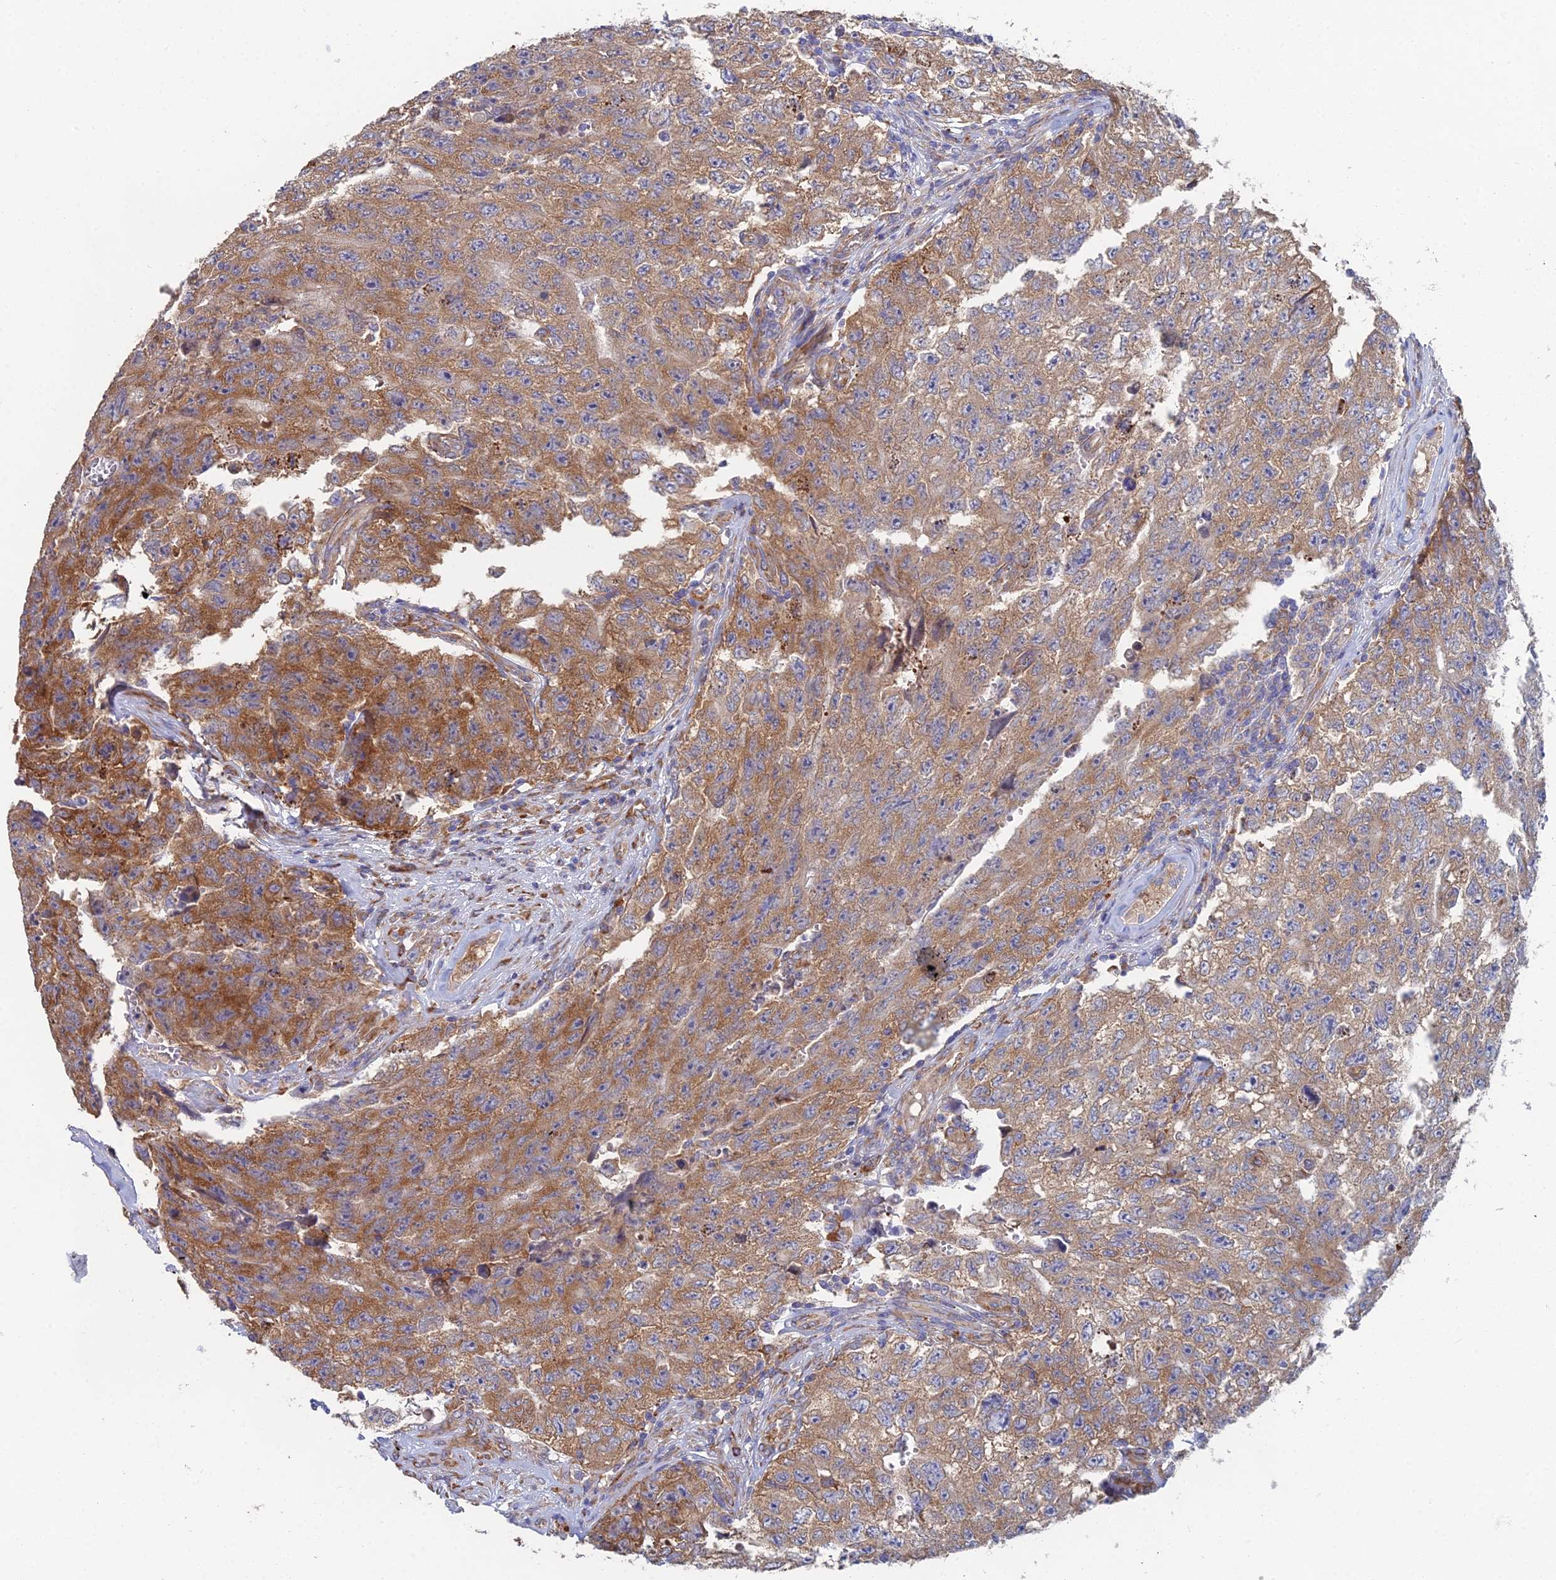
{"staining": {"intensity": "moderate", "quantity": ">75%", "location": "cytoplasmic/membranous"}, "tissue": "testis cancer", "cell_type": "Tumor cells", "image_type": "cancer", "snomed": [{"axis": "morphology", "description": "Carcinoma, Embryonal, NOS"}, {"axis": "topography", "description": "Testis"}], "caption": "Human testis cancer (embryonal carcinoma) stained with a protein marker demonstrates moderate staining in tumor cells.", "gene": "ELOF1", "patient": {"sex": "male", "age": 17}}